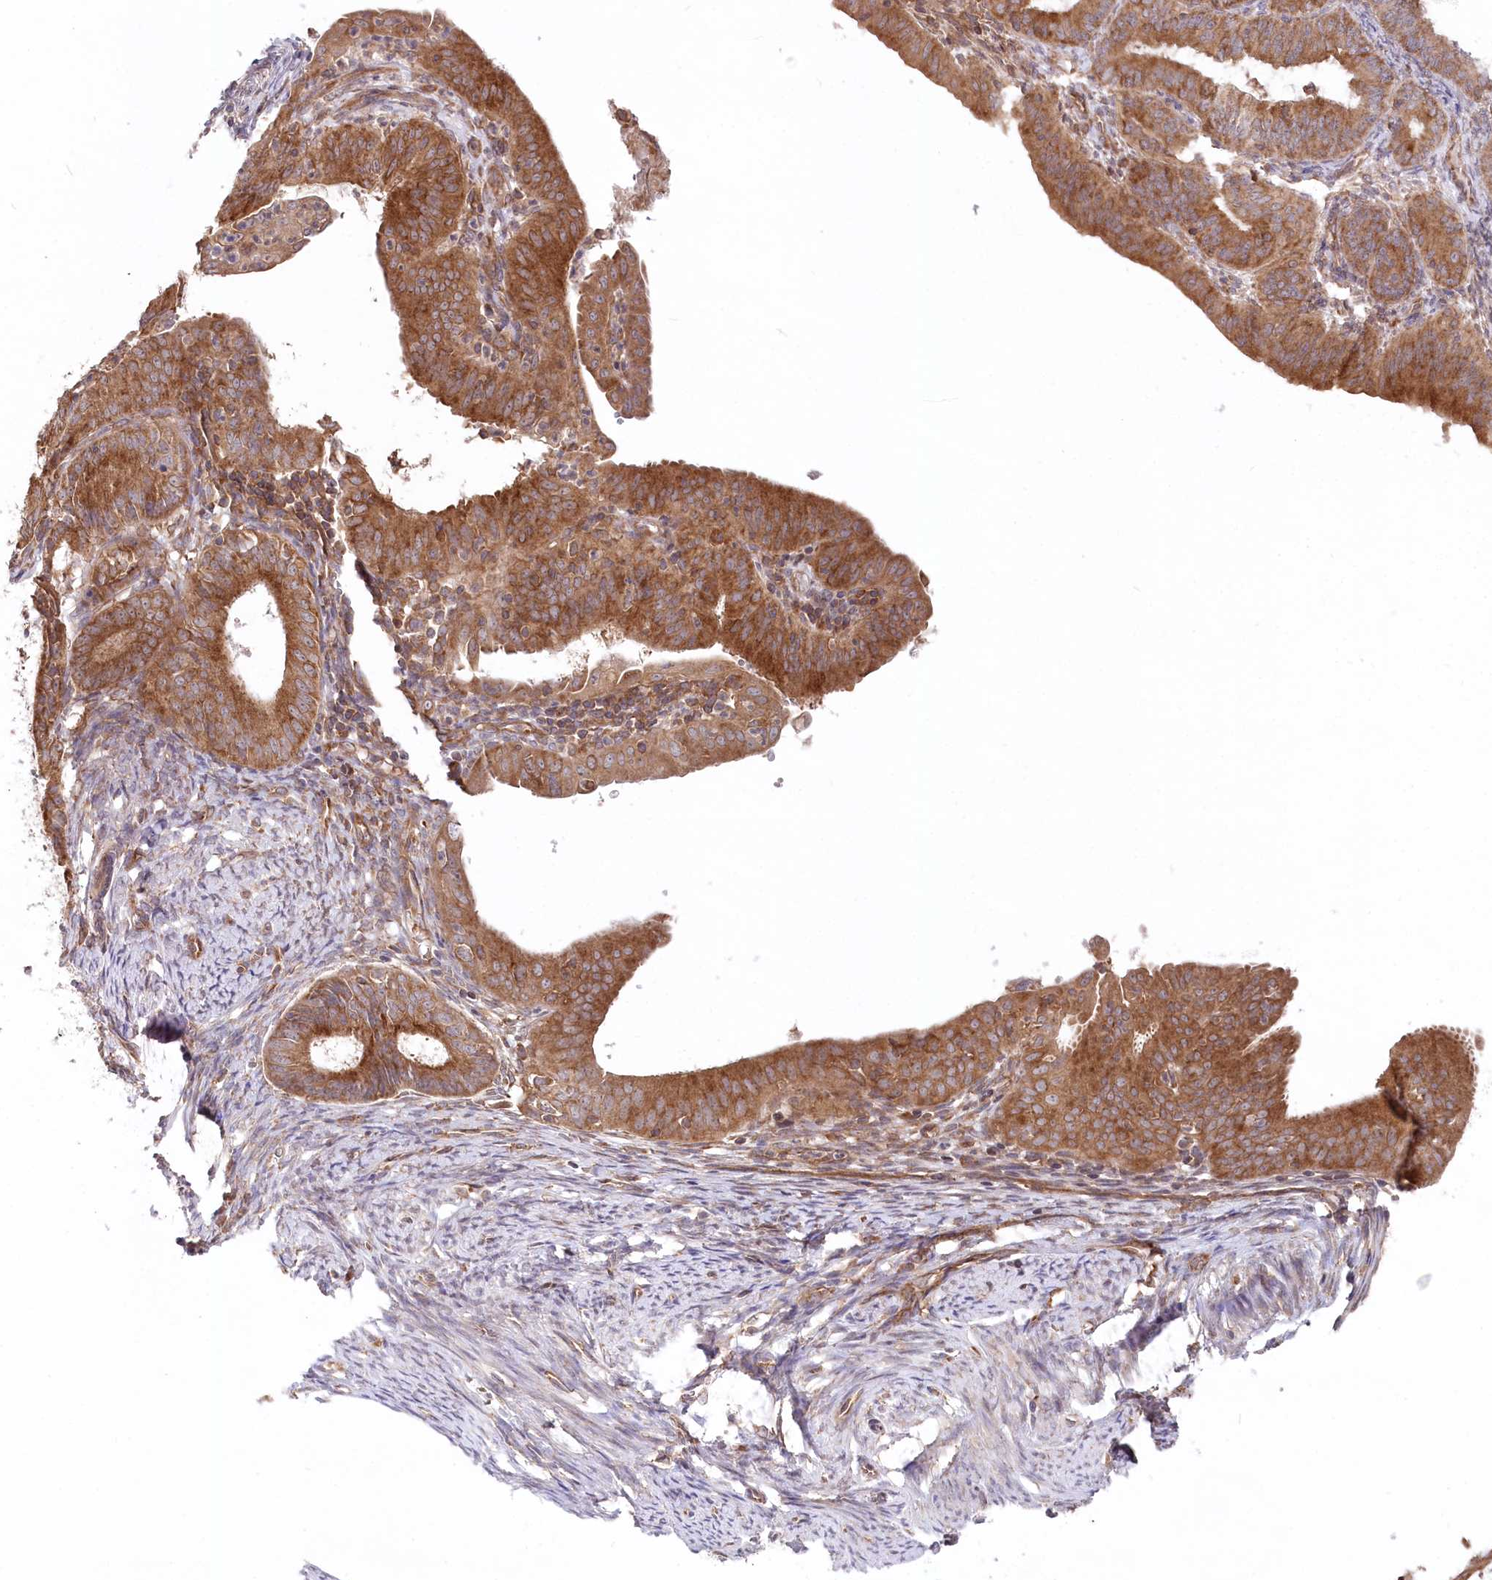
{"staining": {"intensity": "moderate", "quantity": ">75%", "location": "cytoplasmic/membranous"}, "tissue": "endometrial cancer", "cell_type": "Tumor cells", "image_type": "cancer", "snomed": [{"axis": "morphology", "description": "Adenocarcinoma, NOS"}, {"axis": "topography", "description": "Endometrium"}], "caption": "Brown immunohistochemical staining in human adenocarcinoma (endometrial) shows moderate cytoplasmic/membranous positivity in about >75% of tumor cells. Nuclei are stained in blue.", "gene": "PPP1R21", "patient": {"sex": "female", "age": 51}}